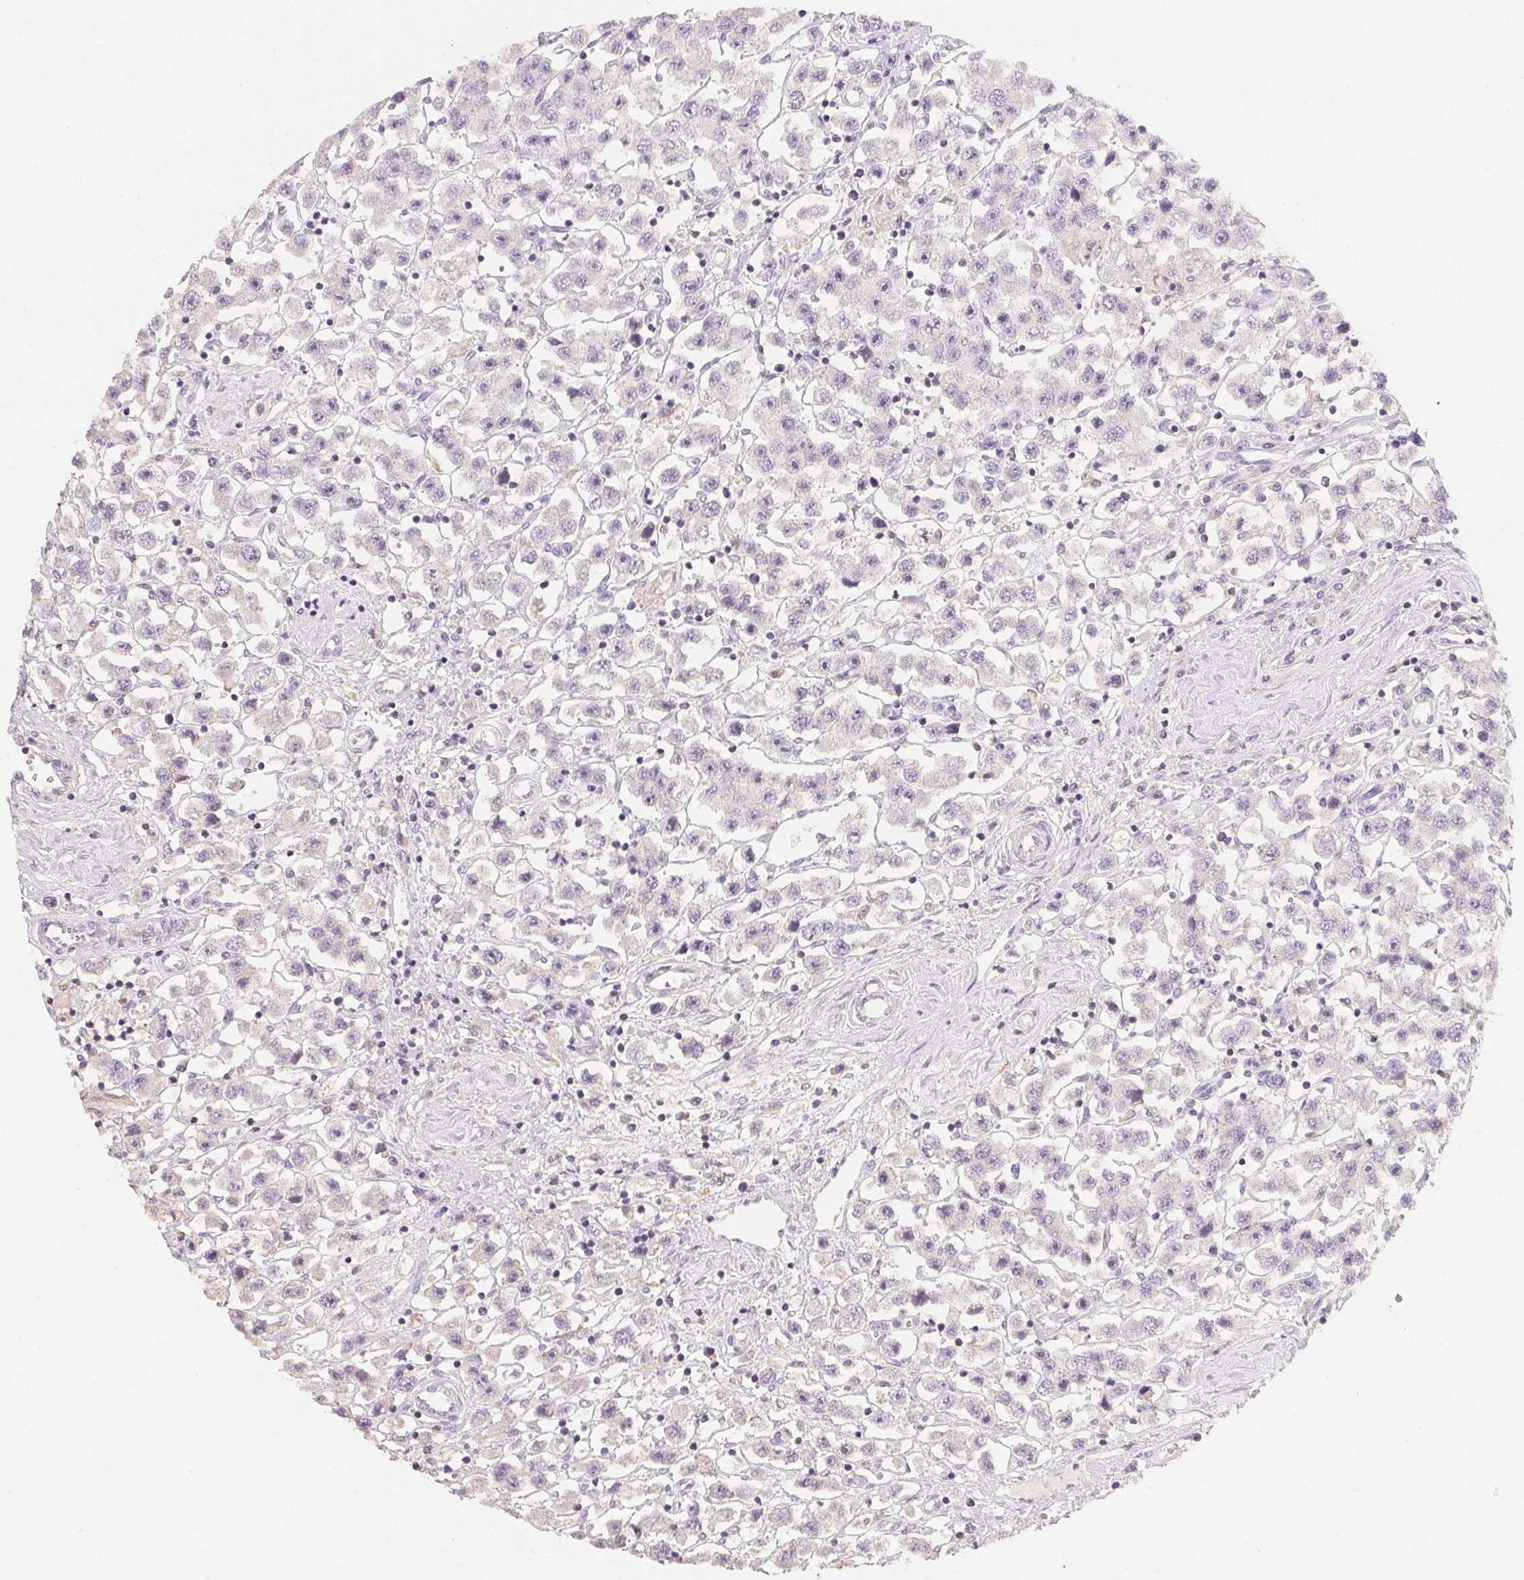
{"staining": {"intensity": "negative", "quantity": "none", "location": "none"}, "tissue": "testis cancer", "cell_type": "Tumor cells", "image_type": "cancer", "snomed": [{"axis": "morphology", "description": "Seminoma, NOS"}, {"axis": "topography", "description": "Testis"}], "caption": "Photomicrograph shows no significant protein staining in tumor cells of testis seminoma.", "gene": "TREH", "patient": {"sex": "male", "age": 45}}